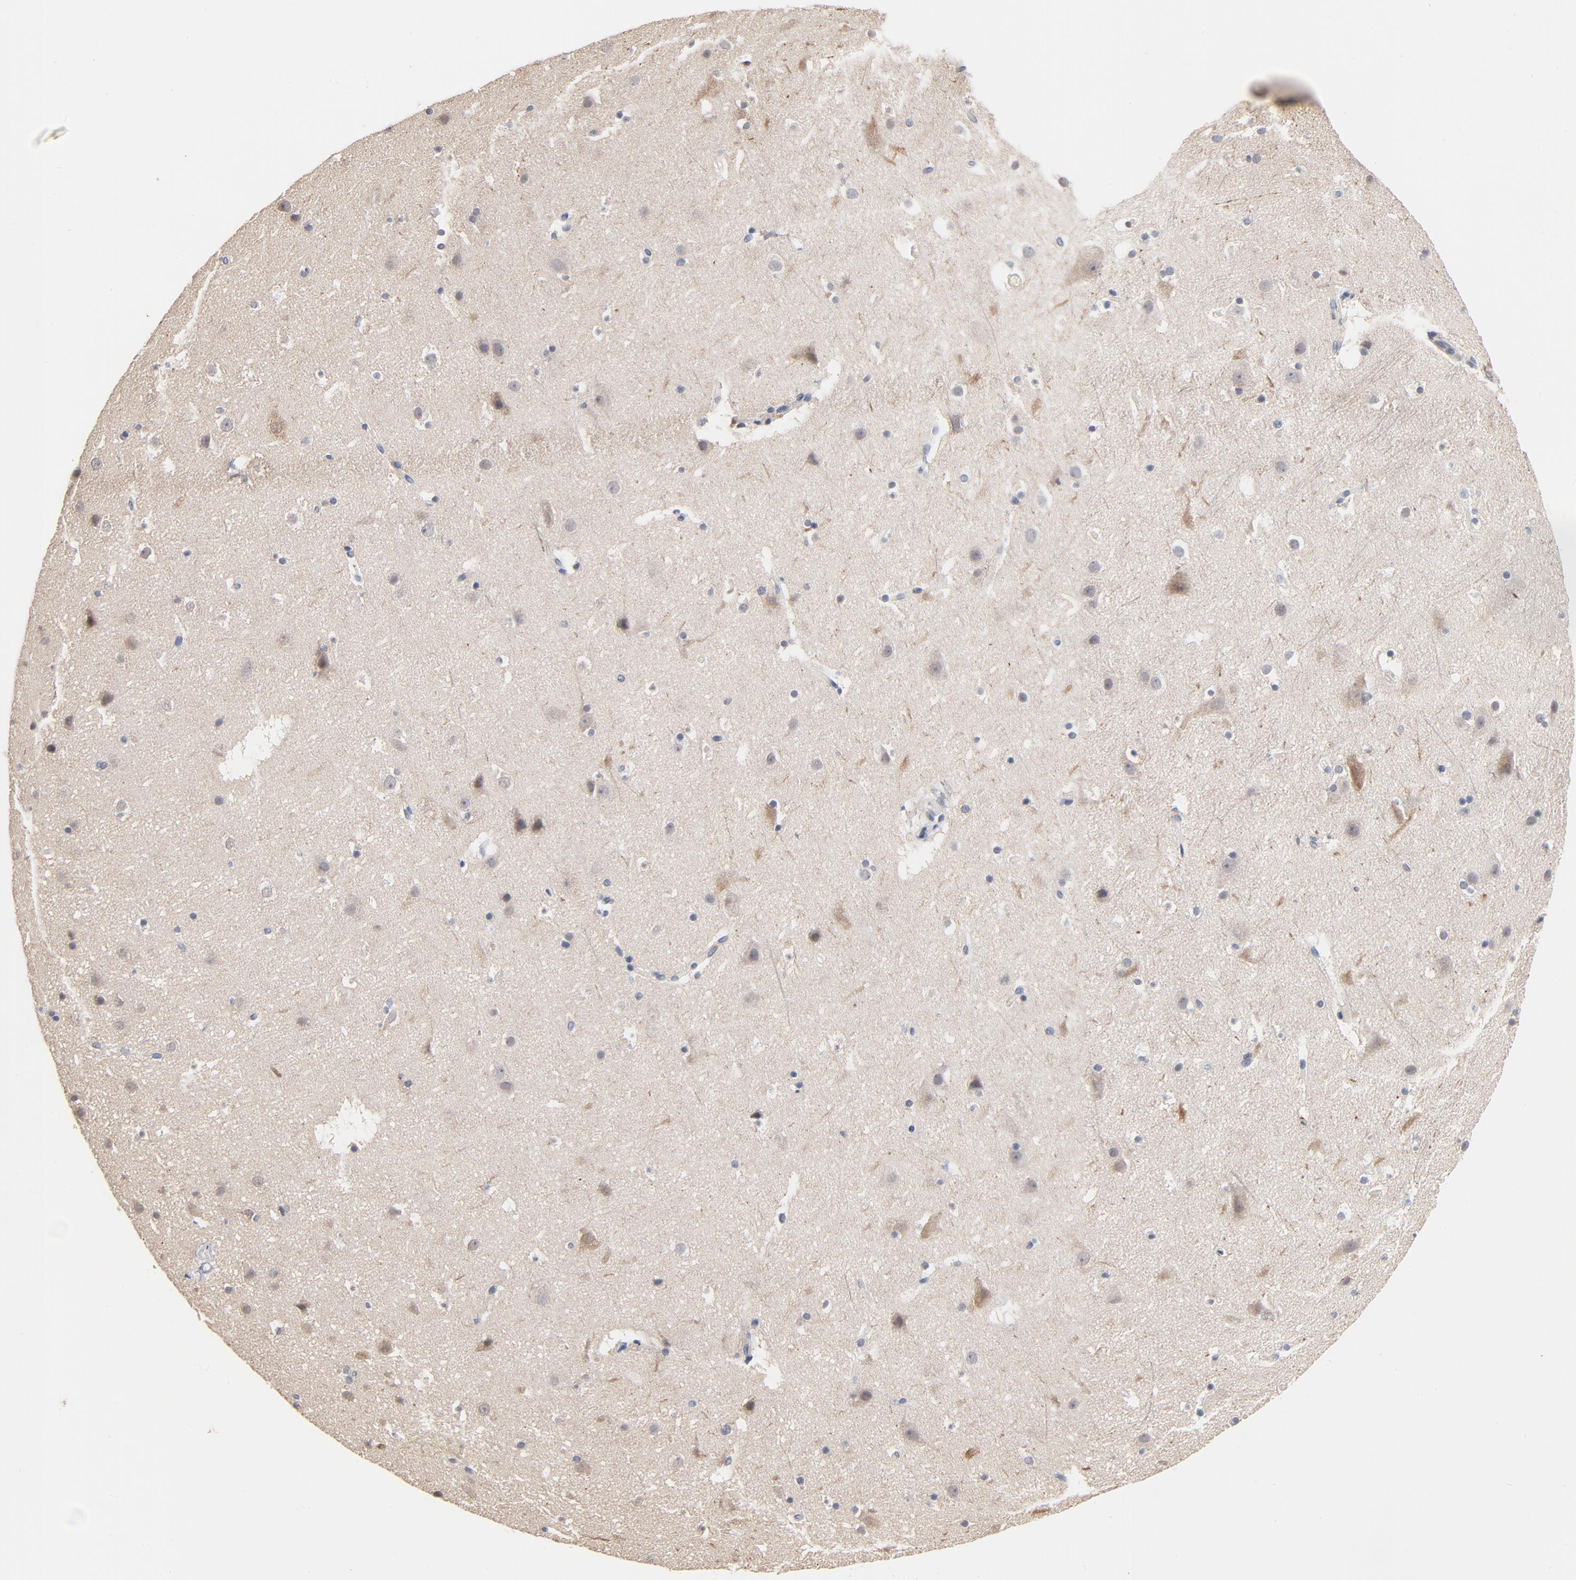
{"staining": {"intensity": "weak", "quantity": "25%-75%", "location": "cytoplasmic/membranous"}, "tissue": "cerebral cortex", "cell_type": "Endothelial cells", "image_type": "normal", "snomed": [{"axis": "morphology", "description": "Normal tissue, NOS"}, {"axis": "topography", "description": "Cerebral cortex"}], "caption": "Cerebral cortex stained with IHC shows weak cytoplasmic/membranous expression in about 25%-75% of endothelial cells. The protein is stained brown, and the nuclei are stained in blue (DAB (3,3'-diaminobenzidine) IHC with brightfield microscopy, high magnification).", "gene": "MSL2", "patient": {"sex": "male", "age": 45}}